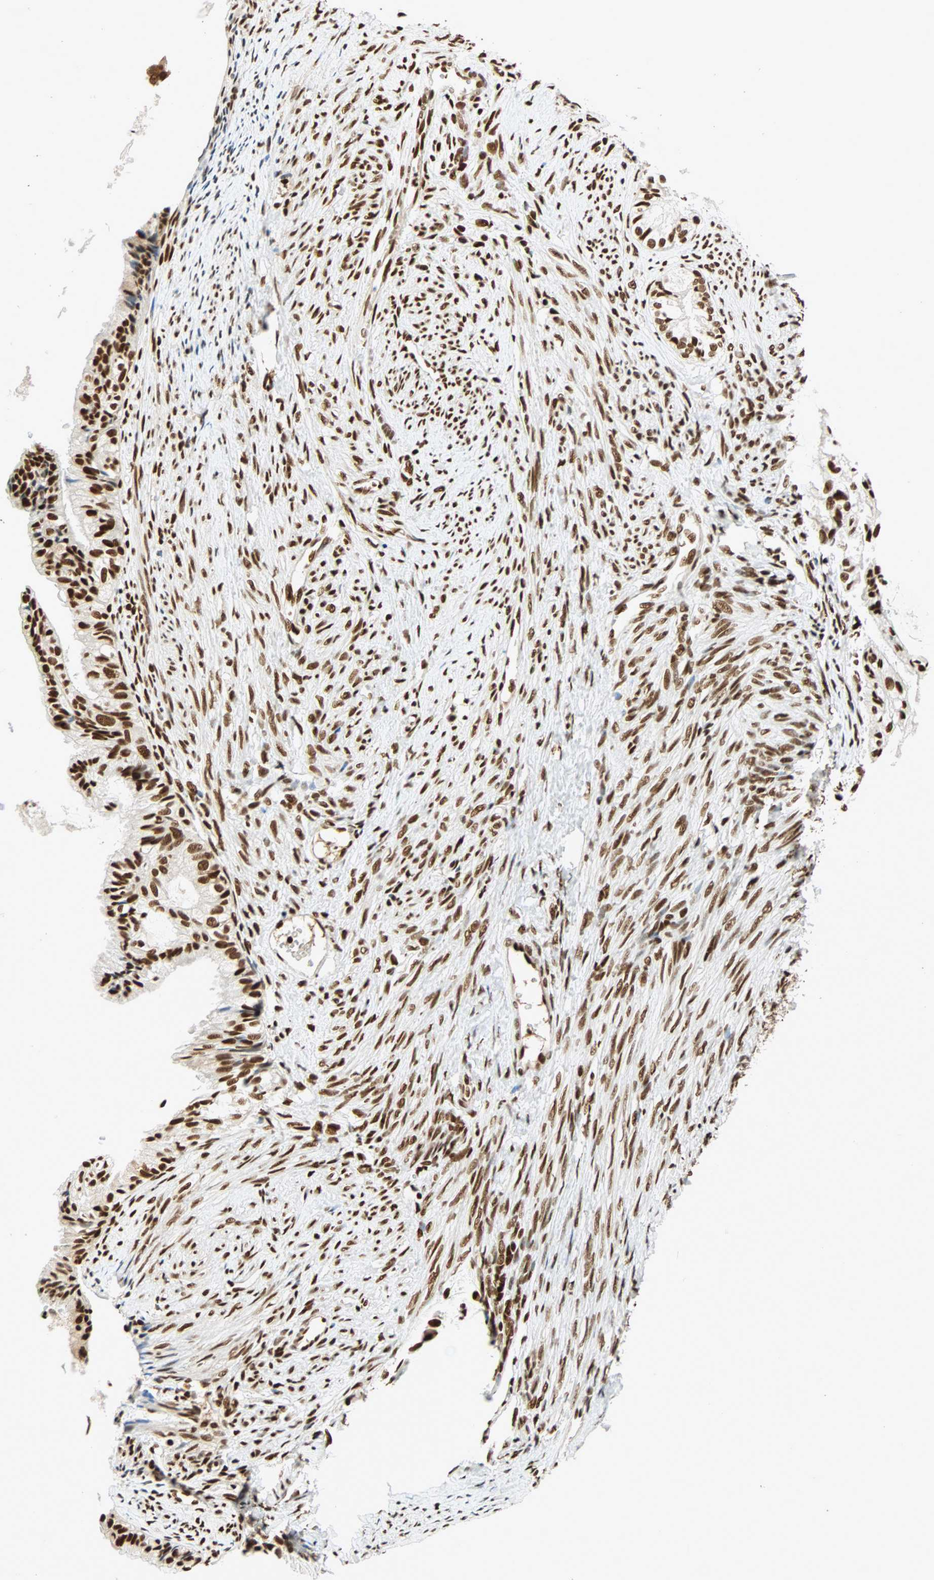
{"staining": {"intensity": "strong", "quantity": ">75%", "location": "nuclear"}, "tissue": "cervical cancer", "cell_type": "Tumor cells", "image_type": "cancer", "snomed": [{"axis": "morphology", "description": "Normal tissue, NOS"}, {"axis": "morphology", "description": "Adenocarcinoma, NOS"}, {"axis": "topography", "description": "Cervix"}, {"axis": "topography", "description": "Endometrium"}], "caption": "This micrograph displays IHC staining of human adenocarcinoma (cervical), with high strong nuclear positivity in approximately >75% of tumor cells.", "gene": "CDK12", "patient": {"sex": "female", "age": 86}}